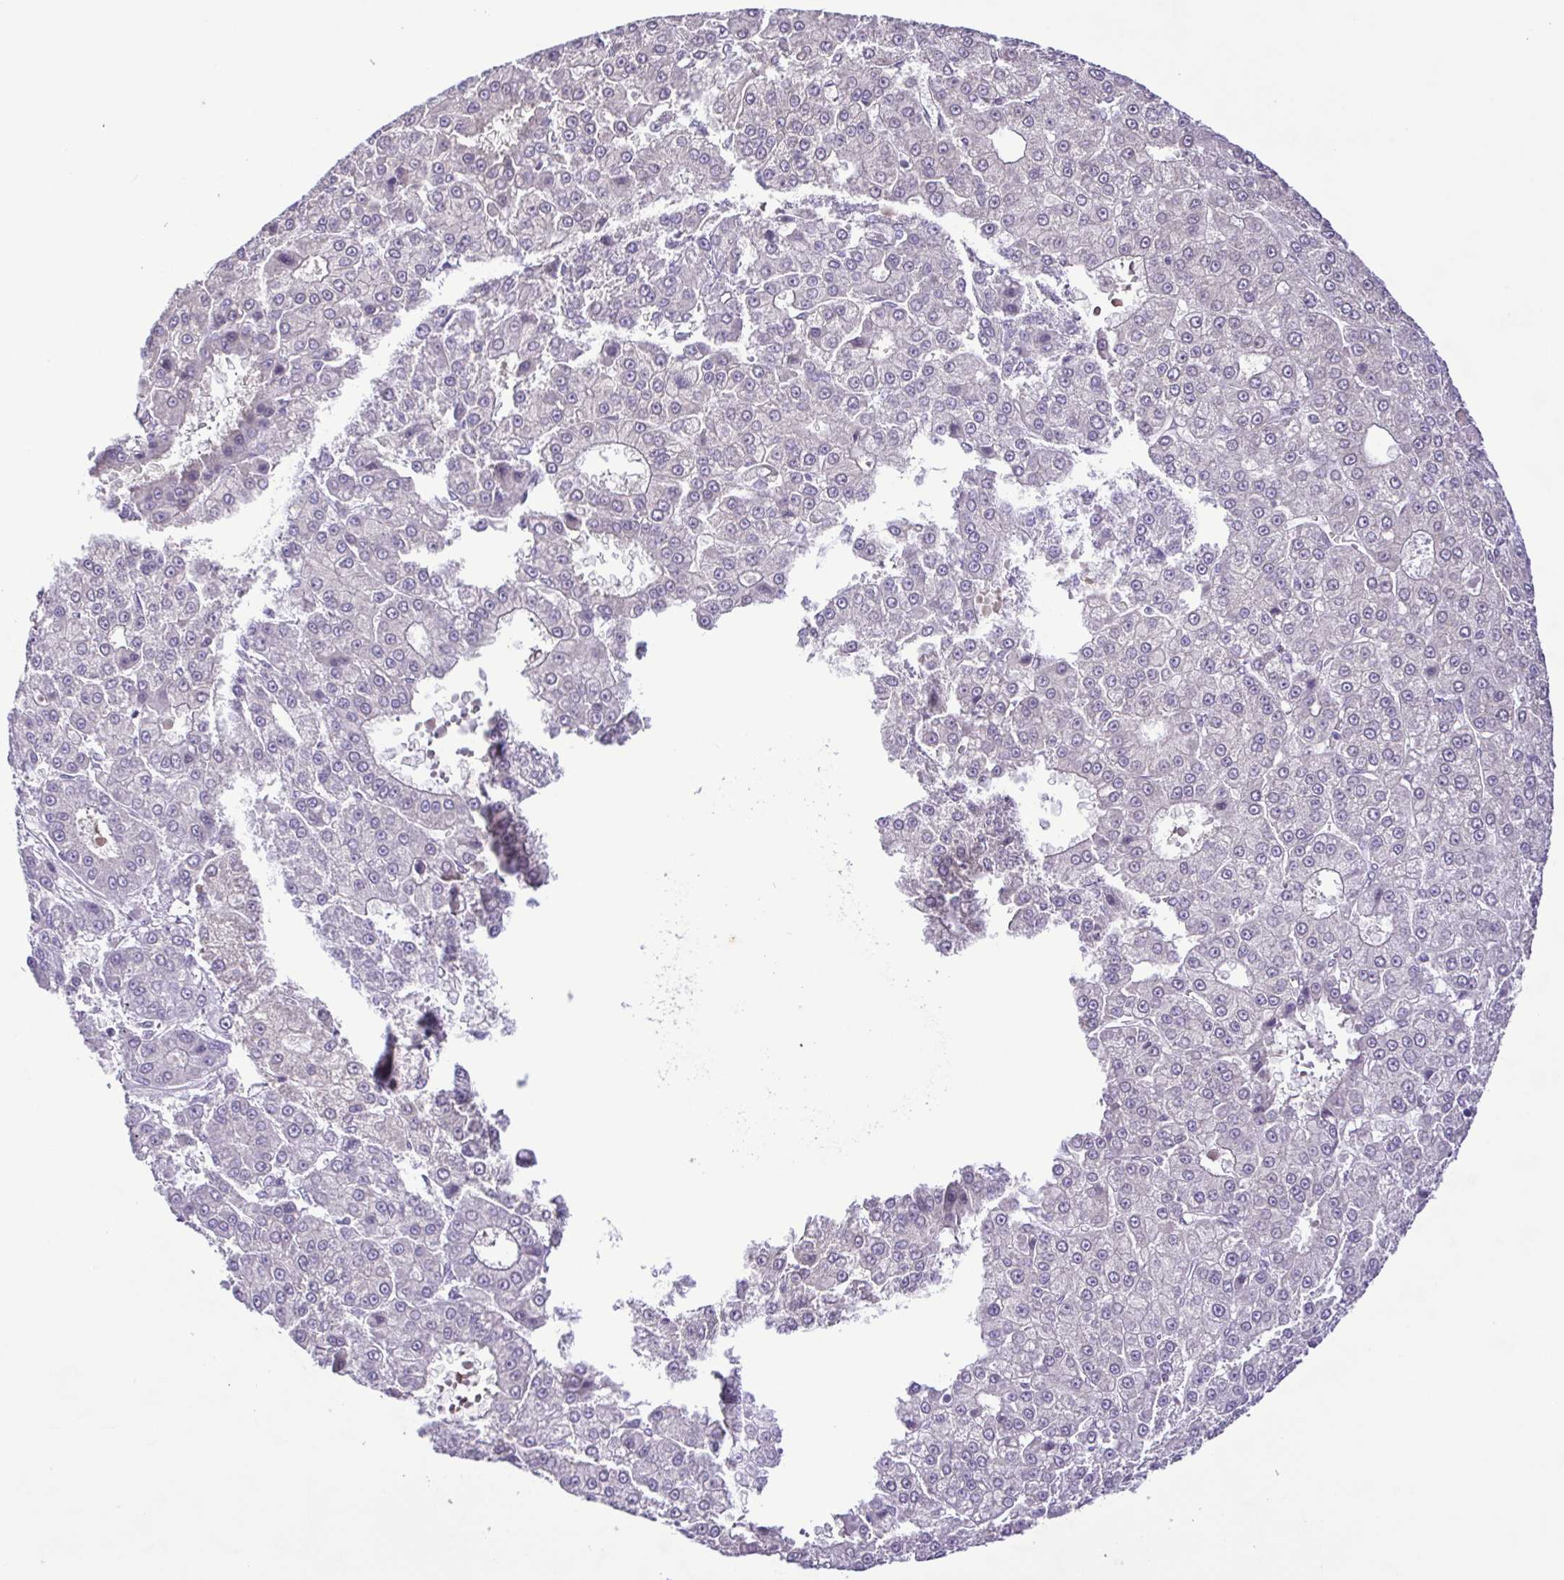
{"staining": {"intensity": "negative", "quantity": "none", "location": "none"}, "tissue": "liver cancer", "cell_type": "Tumor cells", "image_type": "cancer", "snomed": [{"axis": "morphology", "description": "Carcinoma, Hepatocellular, NOS"}, {"axis": "topography", "description": "Liver"}], "caption": "Immunohistochemistry (IHC) photomicrograph of liver cancer stained for a protein (brown), which shows no positivity in tumor cells. The staining was performed using DAB to visualize the protein expression in brown, while the nuclei were stained in blue with hematoxylin (Magnification: 20x).", "gene": "IL1RN", "patient": {"sex": "male", "age": 70}}